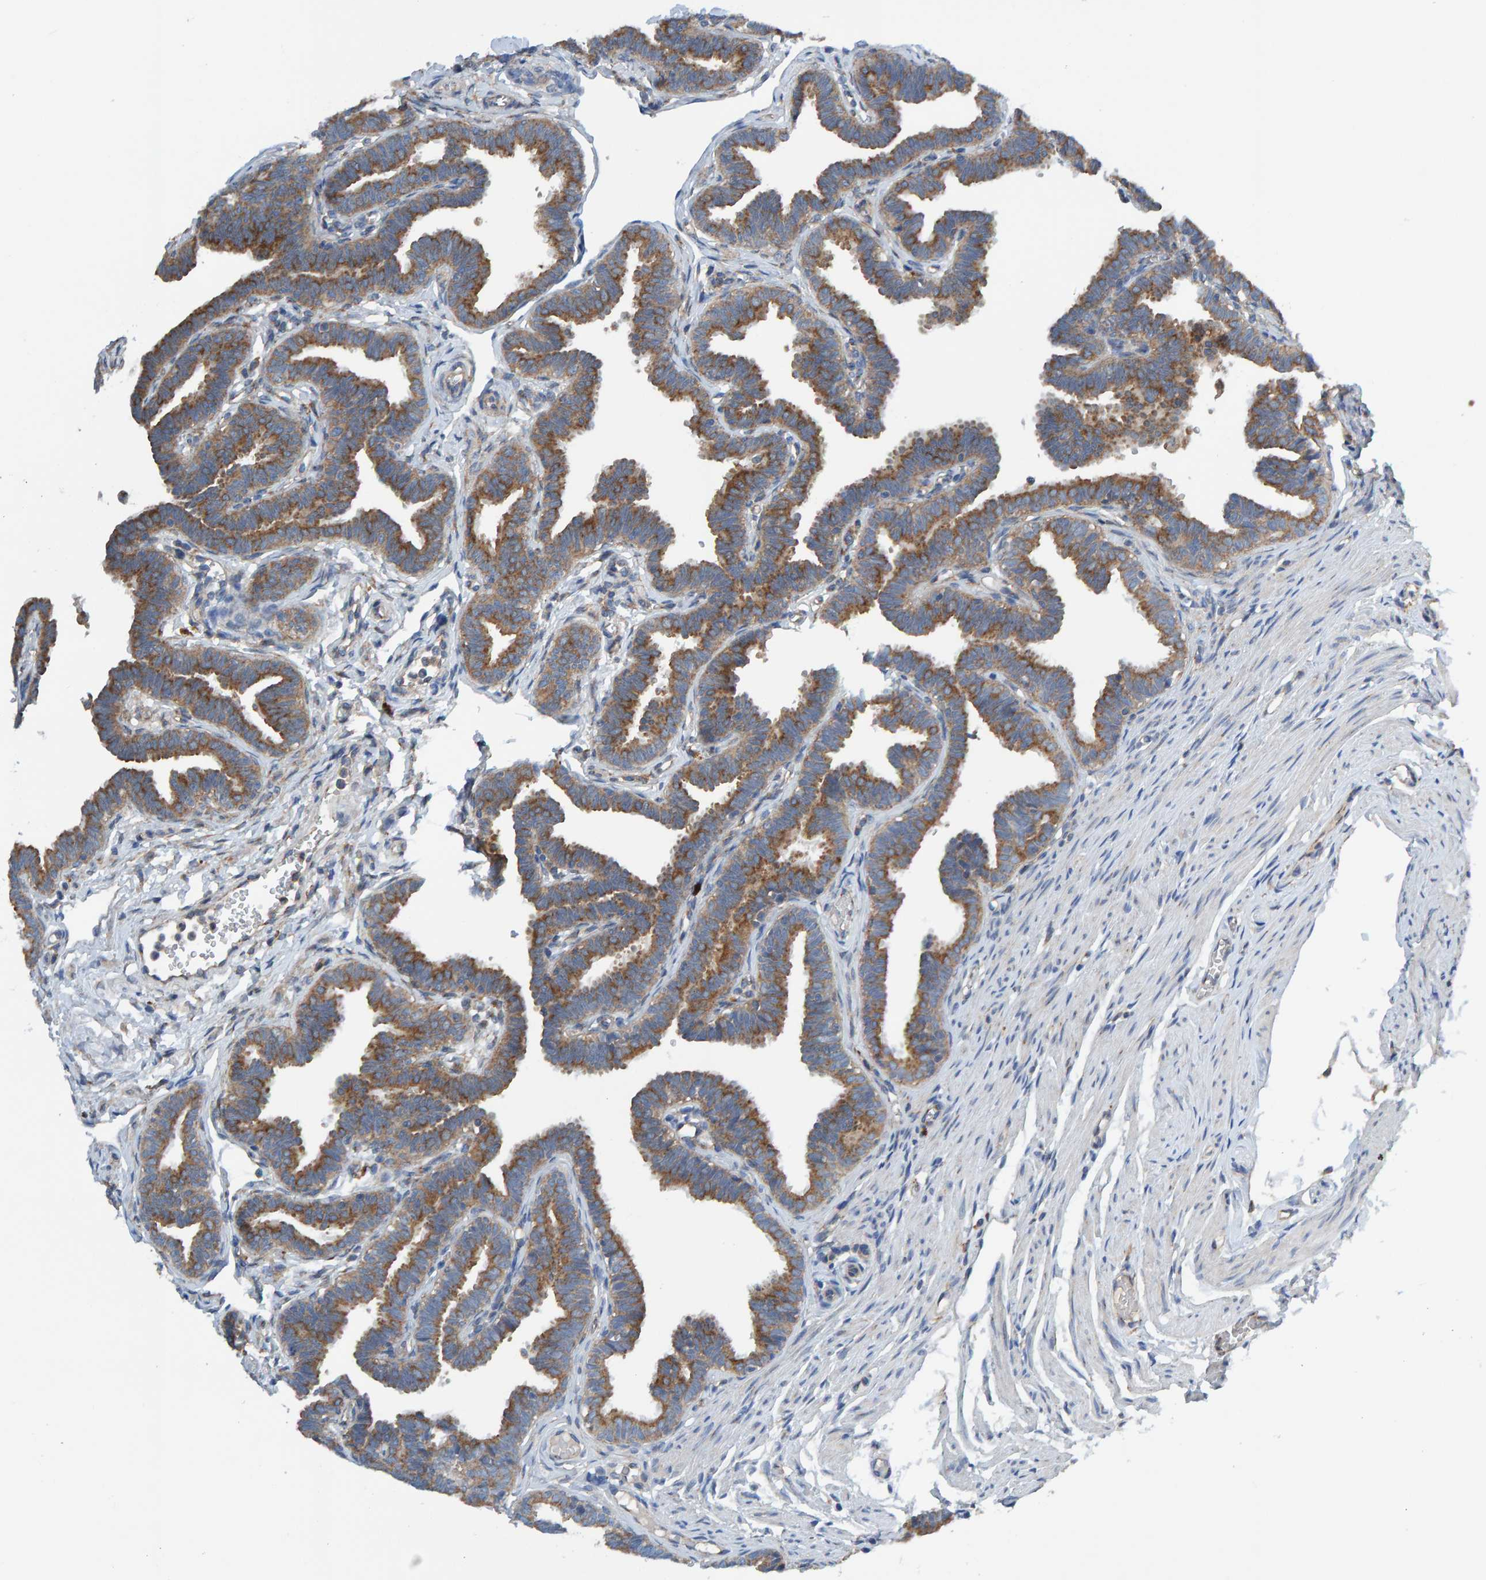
{"staining": {"intensity": "moderate", "quantity": ">75%", "location": "cytoplasmic/membranous"}, "tissue": "fallopian tube", "cell_type": "Glandular cells", "image_type": "normal", "snomed": [{"axis": "morphology", "description": "Normal tissue, NOS"}, {"axis": "topography", "description": "Fallopian tube"}, {"axis": "topography", "description": "Ovary"}], "caption": "Protein analysis of unremarkable fallopian tube exhibits moderate cytoplasmic/membranous positivity in about >75% of glandular cells.", "gene": "MKLN1", "patient": {"sex": "female", "age": 23}}